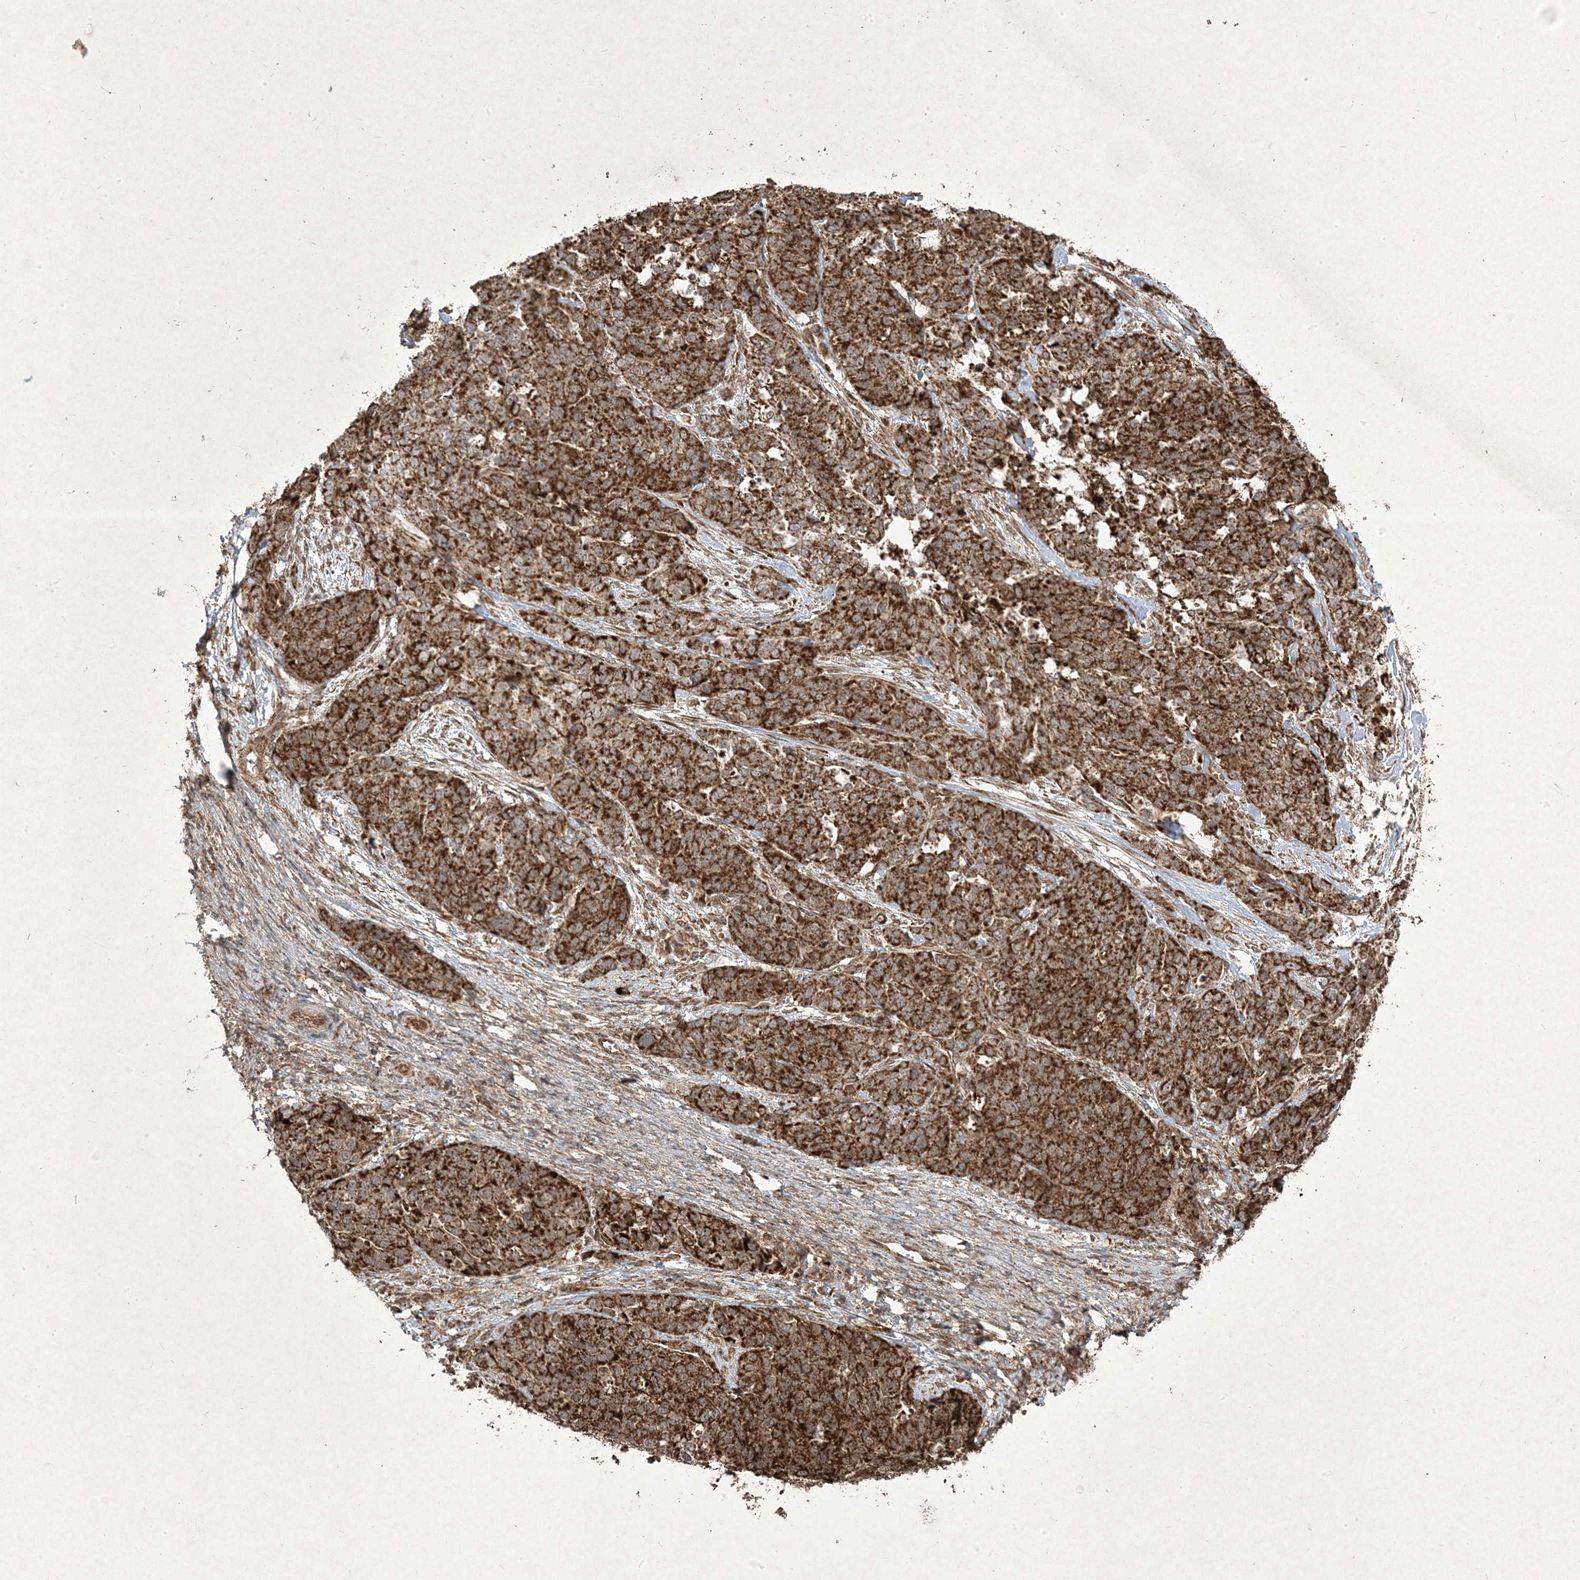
{"staining": {"intensity": "strong", "quantity": ">75%", "location": "cytoplasmic/membranous"}, "tissue": "ovarian cancer", "cell_type": "Tumor cells", "image_type": "cancer", "snomed": [{"axis": "morphology", "description": "Cystadenocarcinoma, serous, NOS"}, {"axis": "topography", "description": "Ovary"}], "caption": "Human ovarian cancer (serous cystadenocarcinoma) stained for a protein (brown) reveals strong cytoplasmic/membranous positive positivity in about >75% of tumor cells.", "gene": "PLEKHM2", "patient": {"sex": "female", "age": 44}}